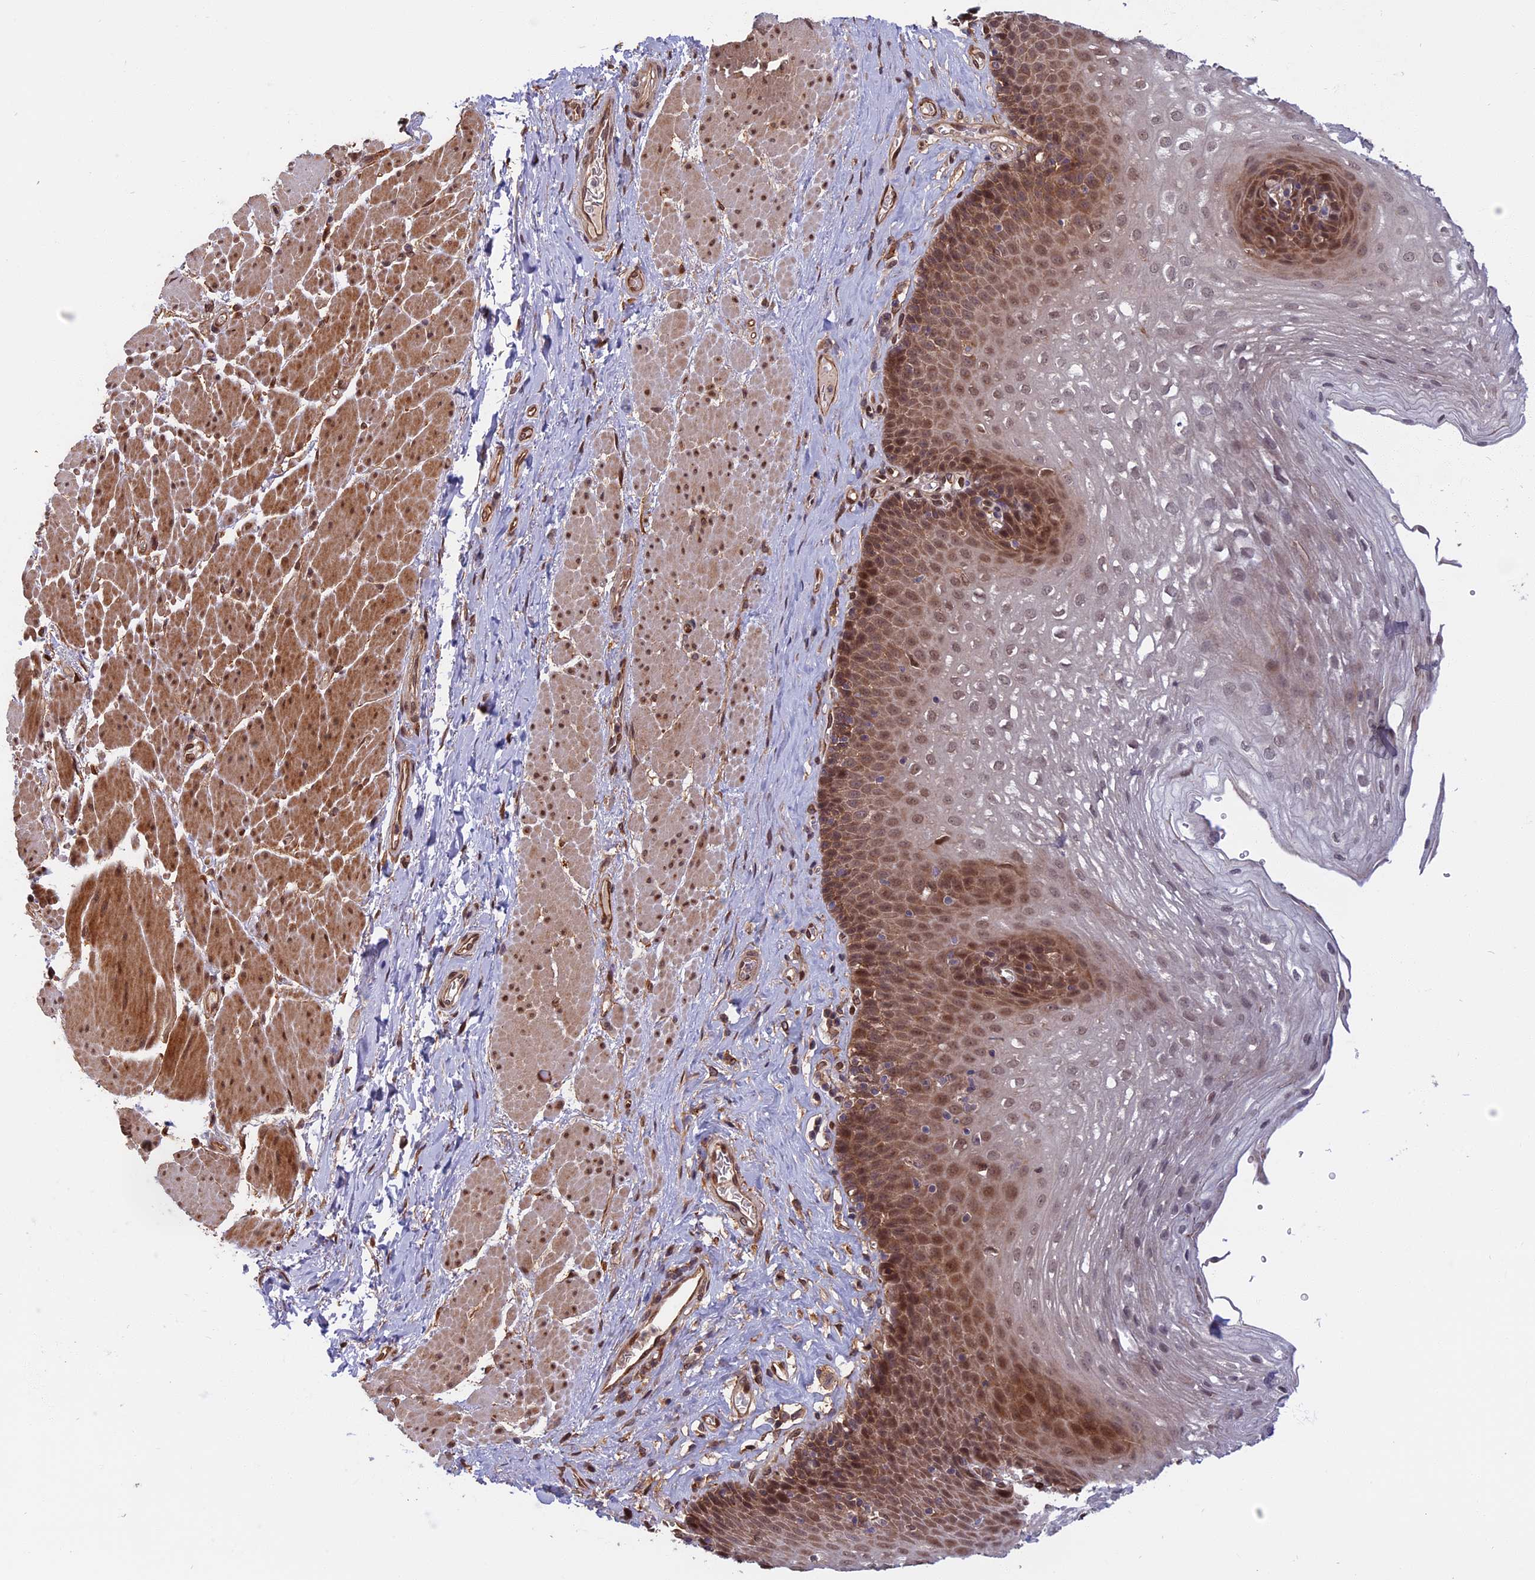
{"staining": {"intensity": "moderate", "quantity": ">75%", "location": "nuclear"}, "tissue": "esophagus", "cell_type": "Squamous epithelial cells", "image_type": "normal", "snomed": [{"axis": "morphology", "description": "Normal tissue, NOS"}, {"axis": "topography", "description": "Esophagus"}], "caption": "DAB (3,3'-diaminobenzidine) immunohistochemical staining of unremarkable human esophagus shows moderate nuclear protein staining in about >75% of squamous epithelial cells.", "gene": "SPG11", "patient": {"sex": "female", "age": 66}}